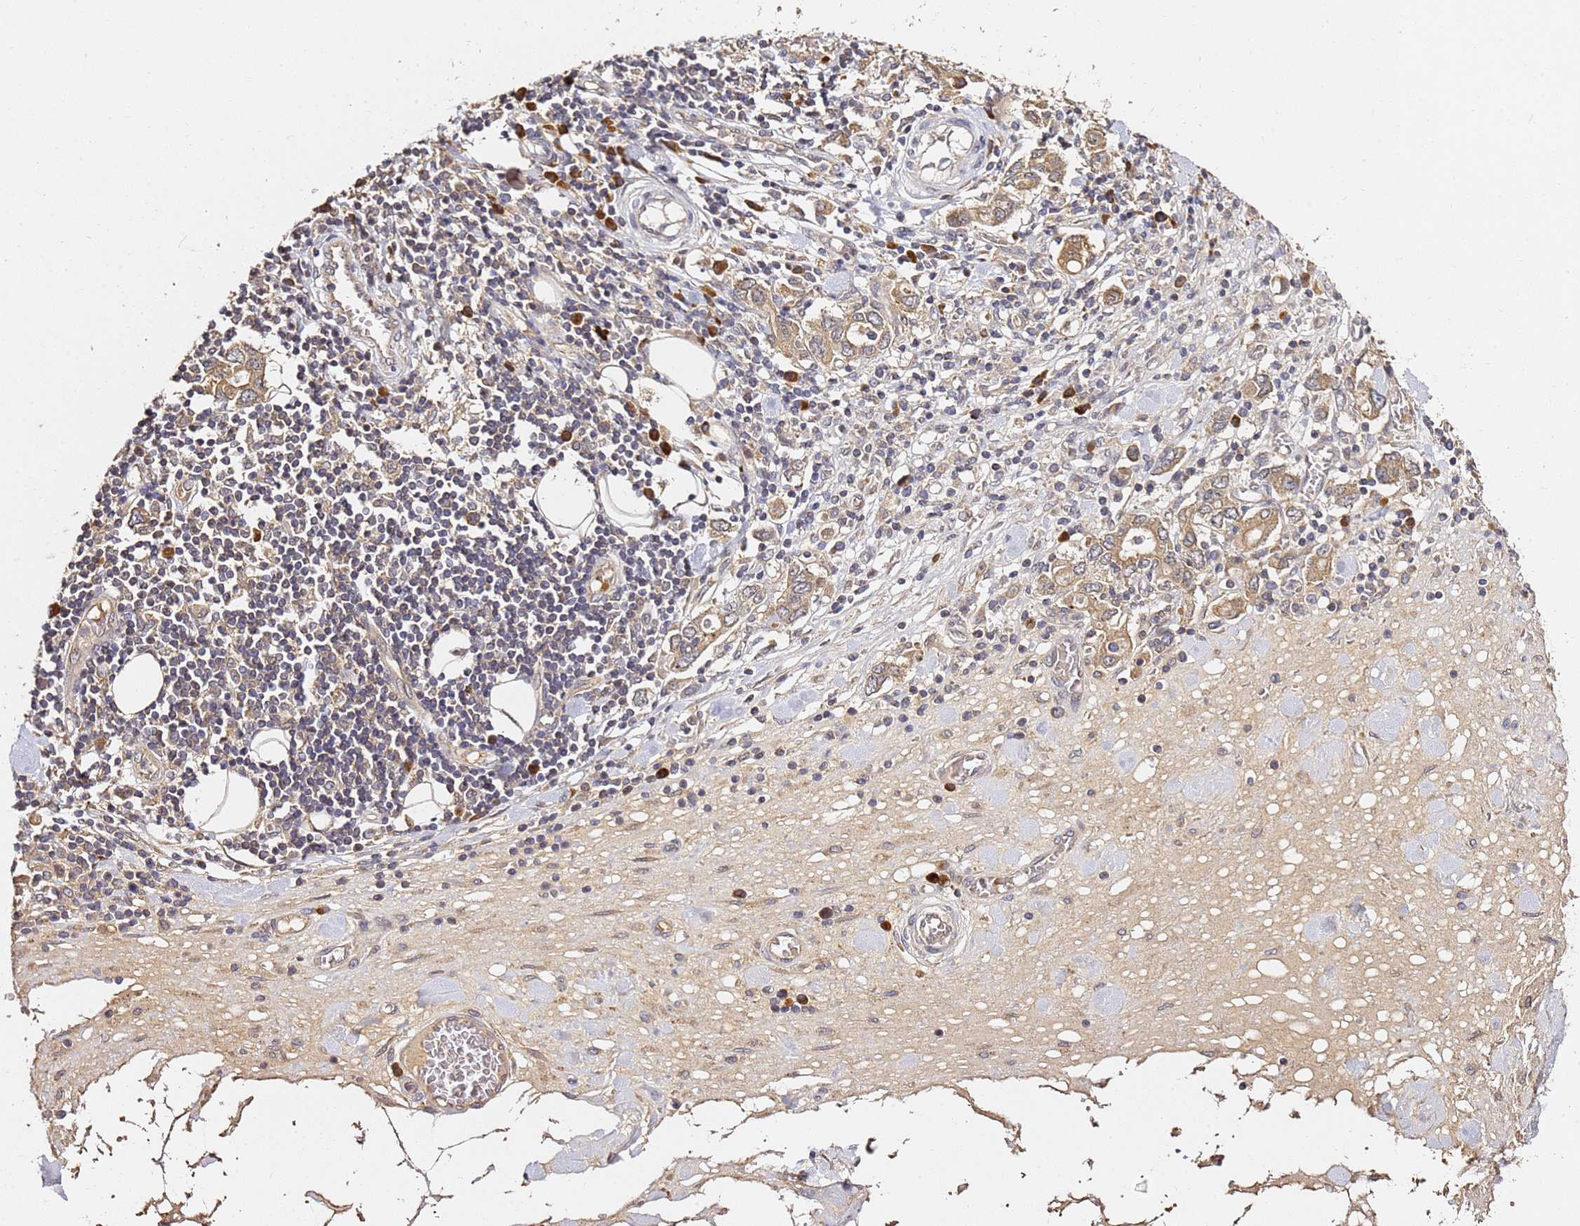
{"staining": {"intensity": "moderate", "quantity": ">75%", "location": "cytoplasmic/membranous"}, "tissue": "stomach cancer", "cell_type": "Tumor cells", "image_type": "cancer", "snomed": [{"axis": "morphology", "description": "Adenocarcinoma, NOS"}, {"axis": "topography", "description": "Stomach, upper"}, {"axis": "topography", "description": "Stomach"}], "caption": "Adenocarcinoma (stomach) stained for a protein reveals moderate cytoplasmic/membranous positivity in tumor cells. (DAB (3,3'-diaminobenzidine) IHC, brown staining for protein, blue staining for nuclei).", "gene": "OSBPL2", "patient": {"sex": "male", "age": 62}}